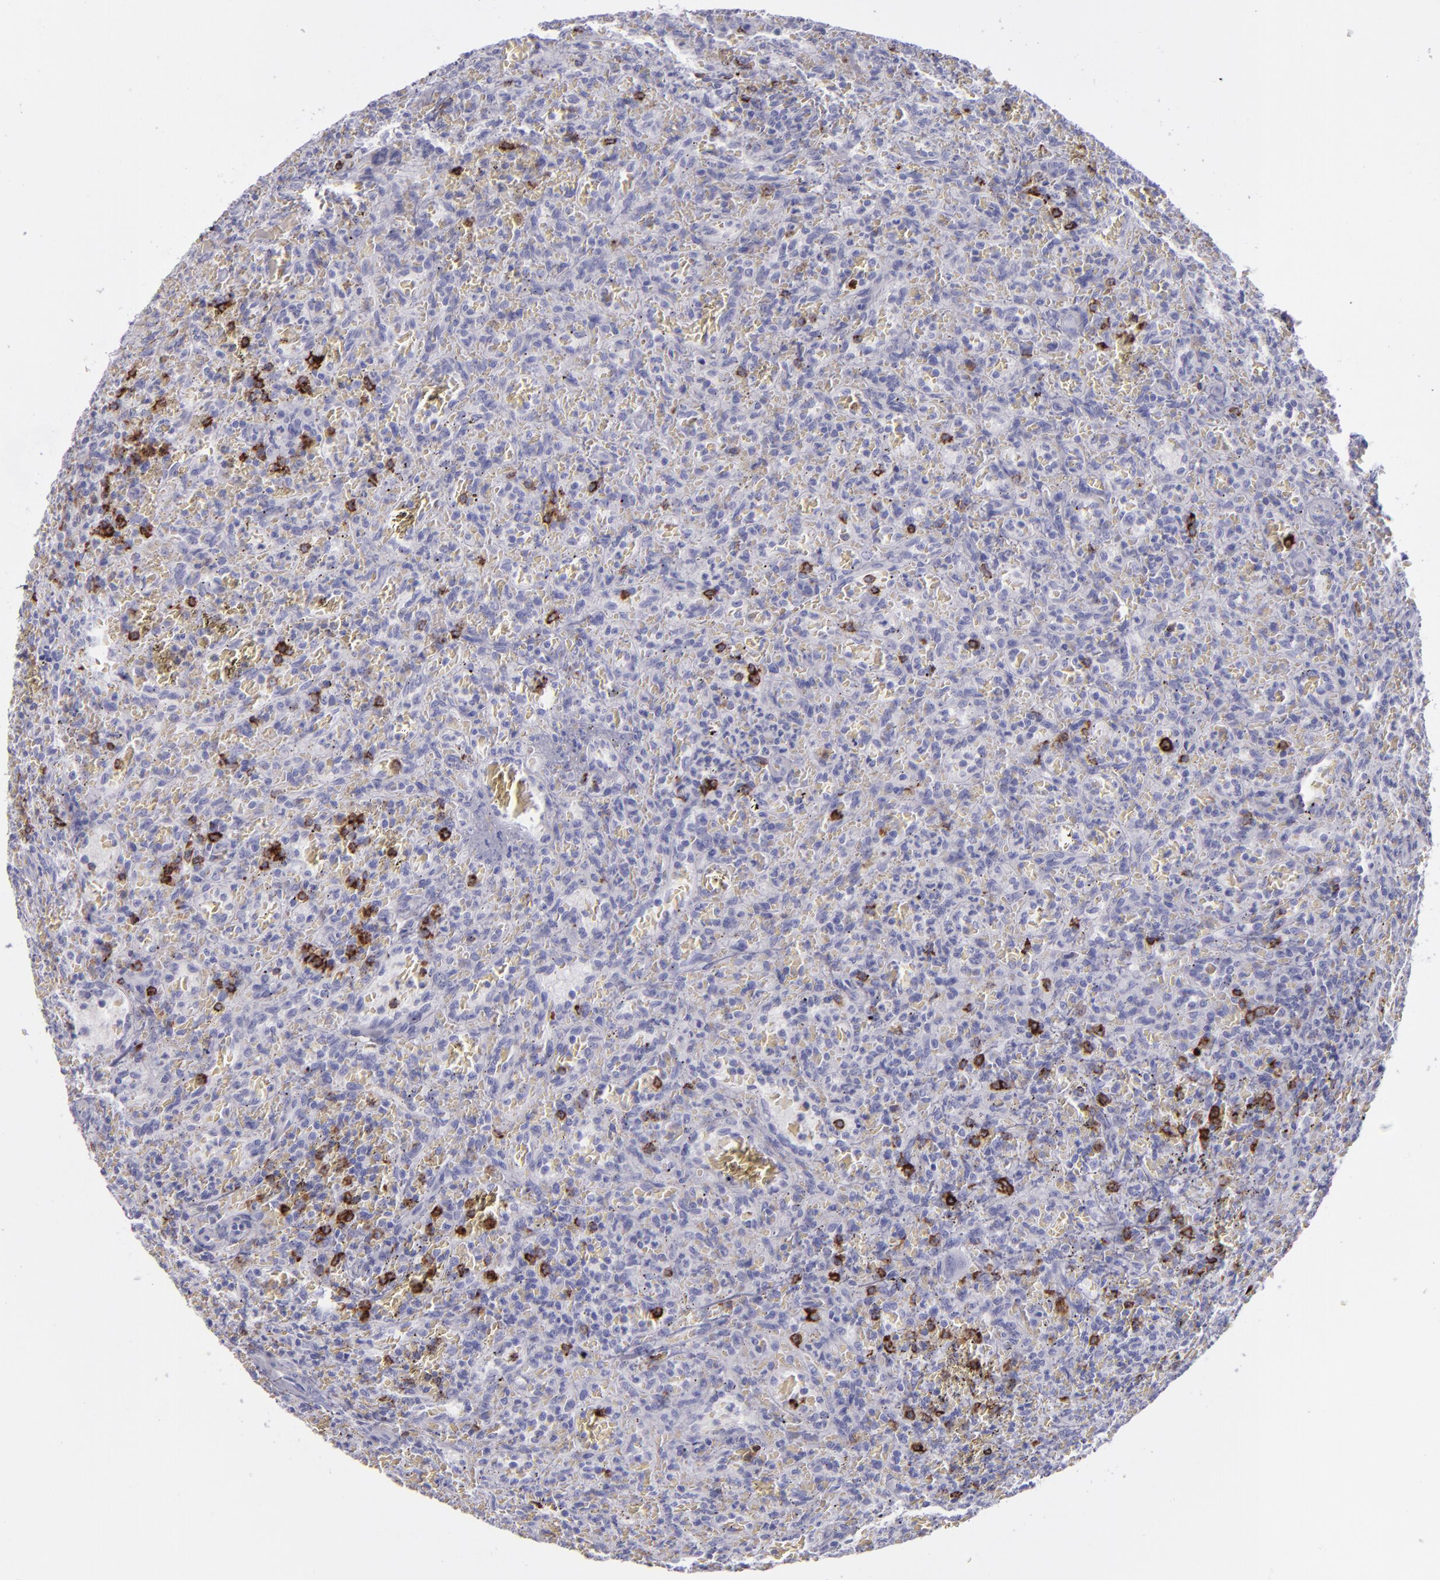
{"staining": {"intensity": "moderate", "quantity": "<25%", "location": "cytoplasmic/membranous"}, "tissue": "lymphoma", "cell_type": "Tumor cells", "image_type": "cancer", "snomed": [{"axis": "morphology", "description": "Malignant lymphoma, non-Hodgkin's type, Low grade"}, {"axis": "topography", "description": "Spleen"}], "caption": "The photomicrograph reveals a brown stain indicating the presence of a protein in the cytoplasmic/membranous of tumor cells in lymphoma.", "gene": "CD22", "patient": {"sex": "female", "age": 64}}